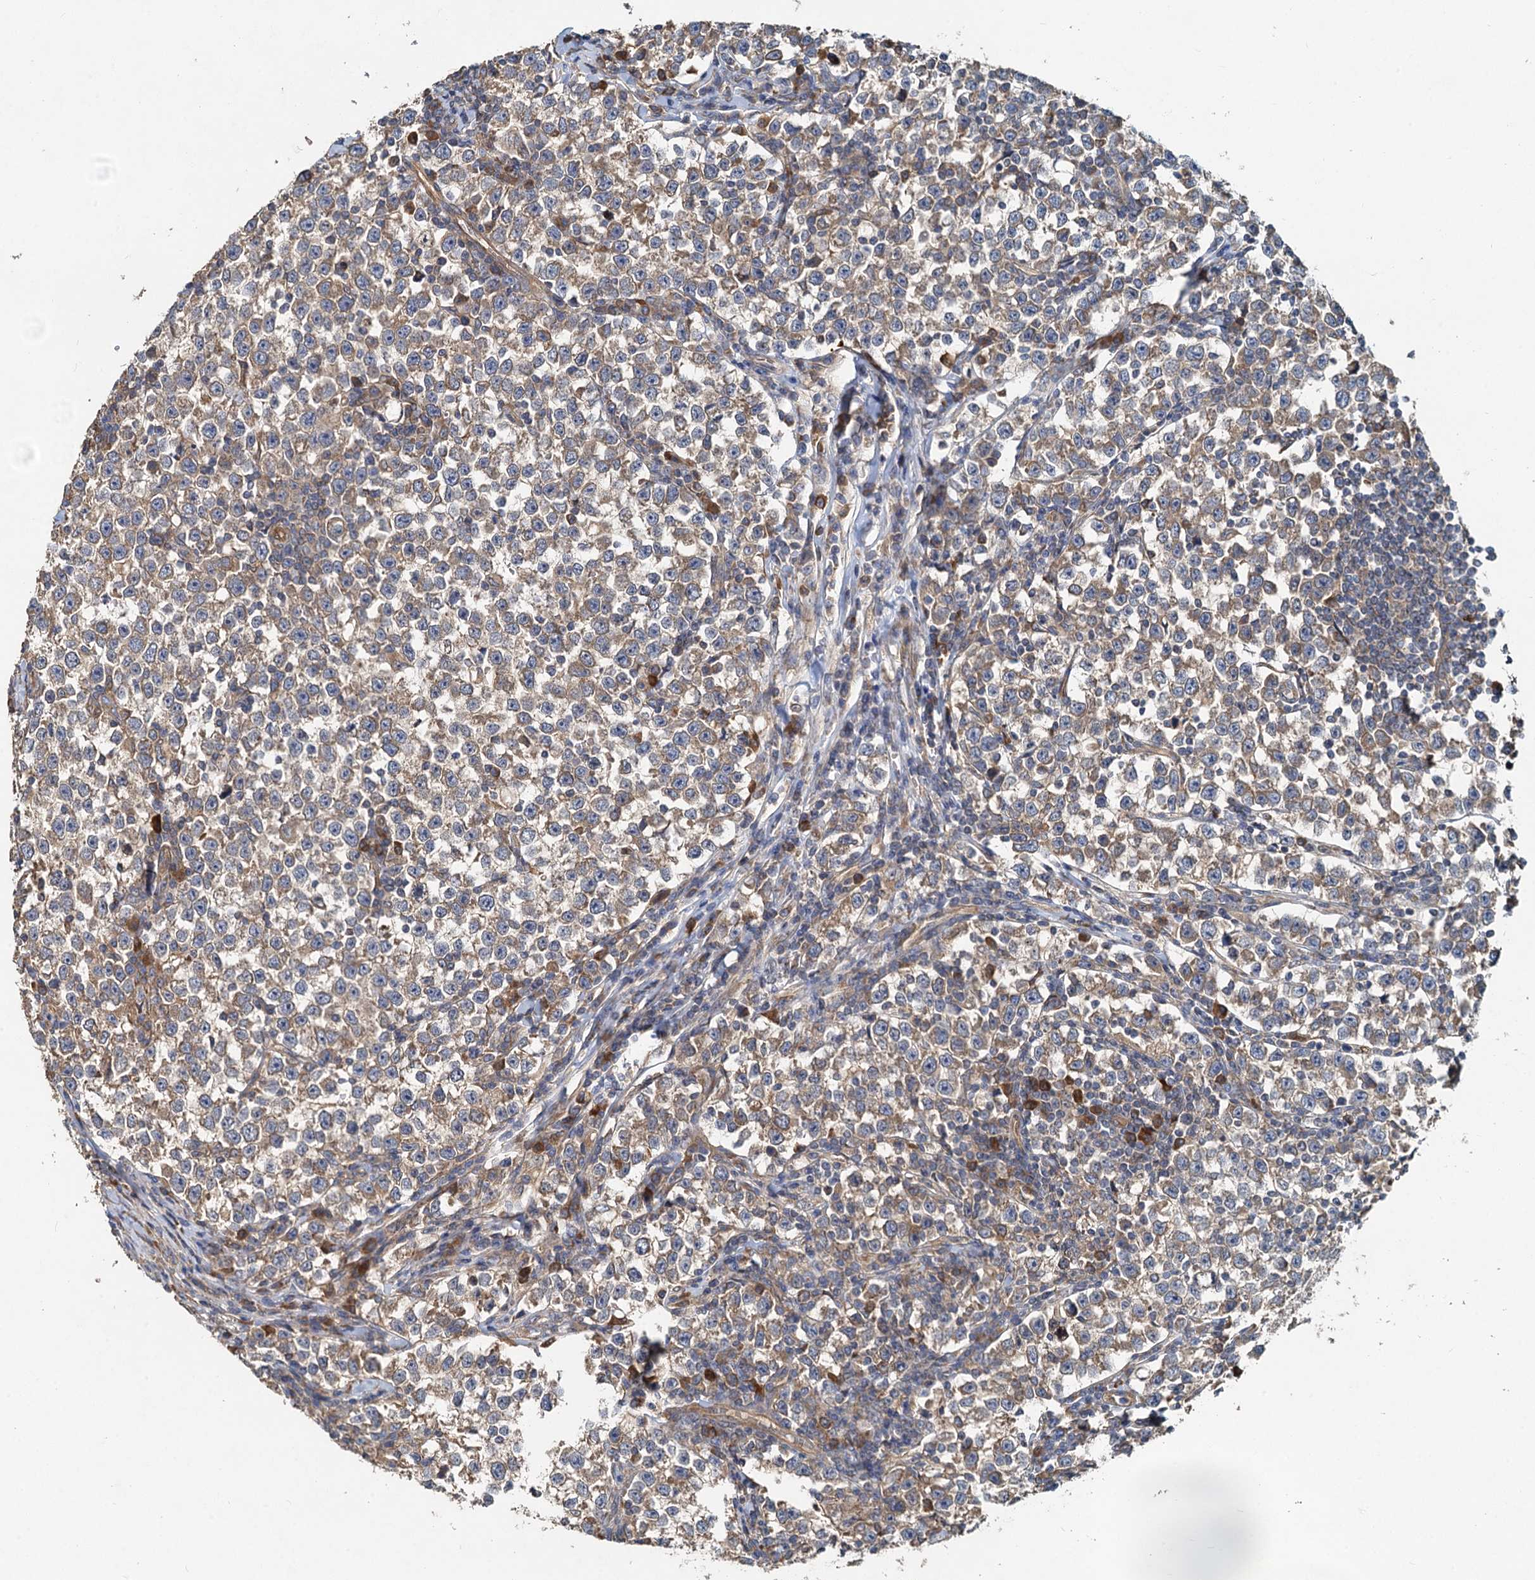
{"staining": {"intensity": "weak", "quantity": ">75%", "location": "cytoplasmic/membranous"}, "tissue": "testis cancer", "cell_type": "Tumor cells", "image_type": "cancer", "snomed": [{"axis": "morphology", "description": "Normal tissue, NOS"}, {"axis": "morphology", "description": "Seminoma, NOS"}, {"axis": "topography", "description": "Testis"}], "caption": "Human testis cancer stained with a protein marker shows weak staining in tumor cells.", "gene": "HYI", "patient": {"sex": "male", "age": 43}}